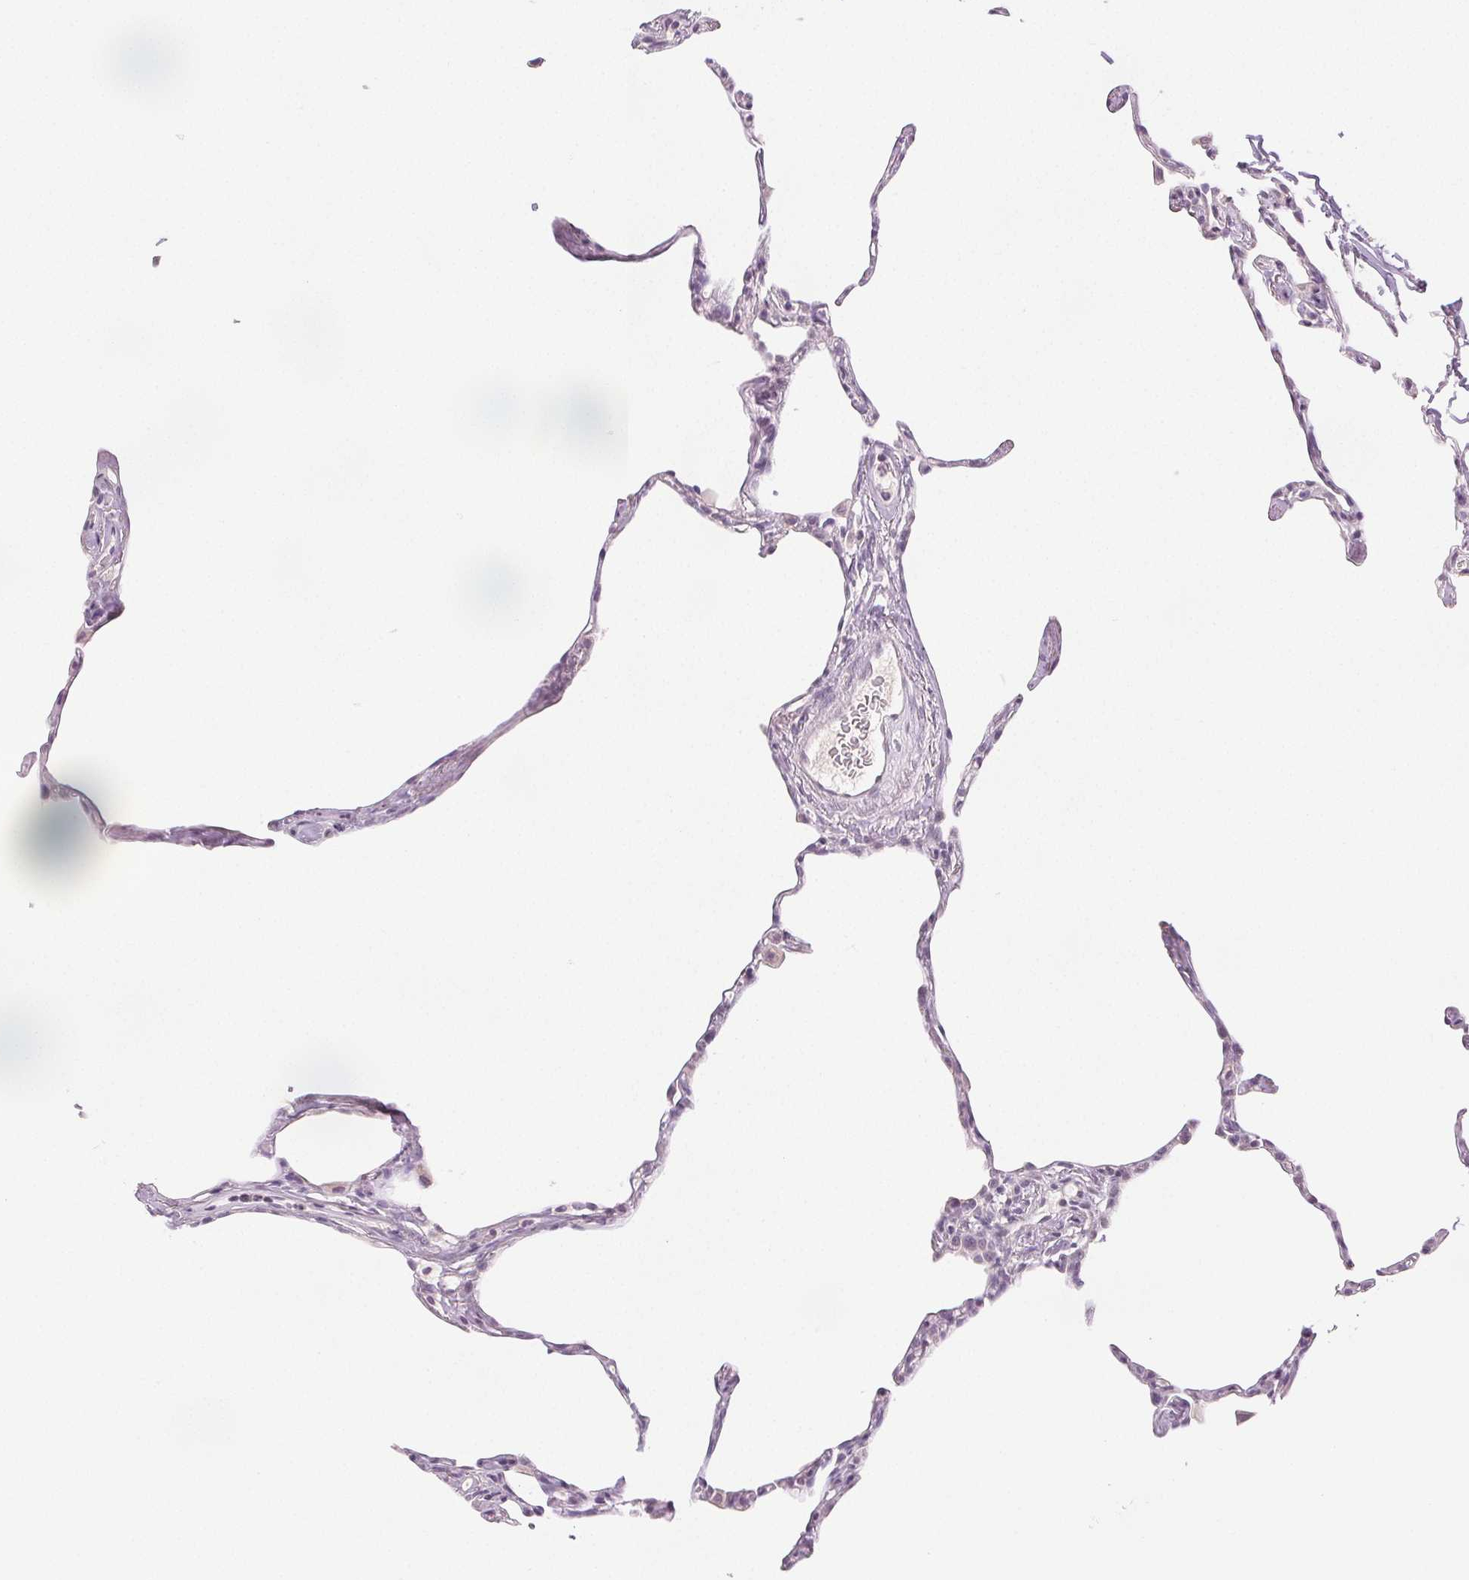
{"staining": {"intensity": "weak", "quantity": "<25%", "location": "nuclear"}, "tissue": "lung", "cell_type": "Alveolar cells", "image_type": "normal", "snomed": [{"axis": "morphology", "description": "Normal tissue, NOS"}, {"axis": "topography", "description": "Lung"}], "caption": "This is an IHC photomicrograph of unremarkable human lung. There is no expression in alveolar cells.", "gene": "SCGN", "patient": {"sex": "male", "age": 65}}